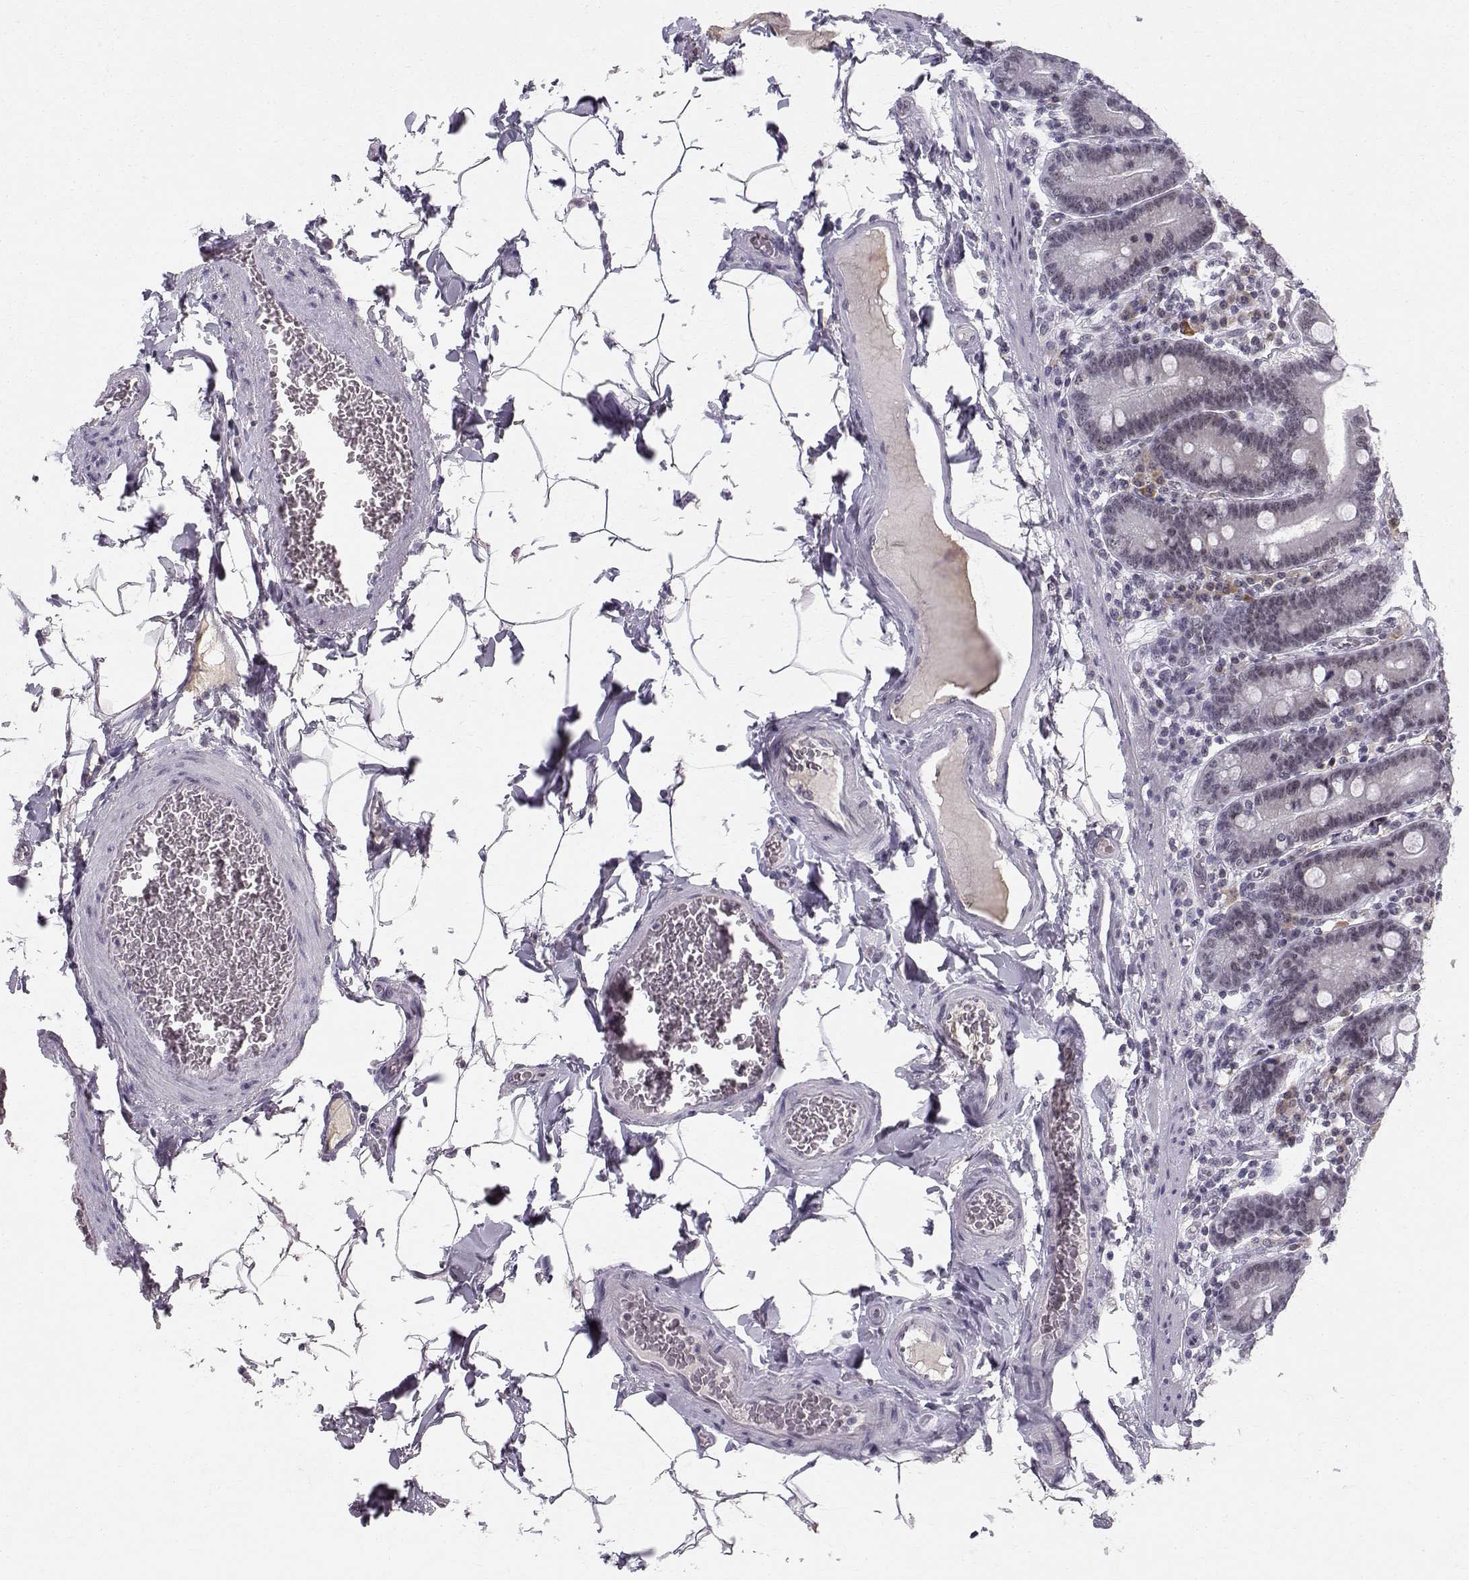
{"staining": {"intensity": "moderate", "quantity": "25%-75%", "location": "cytoplasmic/membranous"}, "tissue": "small intestine", "cell_type": "Glandular cells", "image_type": "normal", "snomed": [{"axis": "morphology", "description": "Normal tissue, NOS"}, {"axis": "topography", "description": "Small intestine"}], "caption": "This micrograph reveals IHC staining of benign human small intestine, with medium moderate cytoplasmic/membranous expression in about 25%-75% of glandular cells.", "gene": "RPP38", "patient": {"sex": "male", "age": 37}}